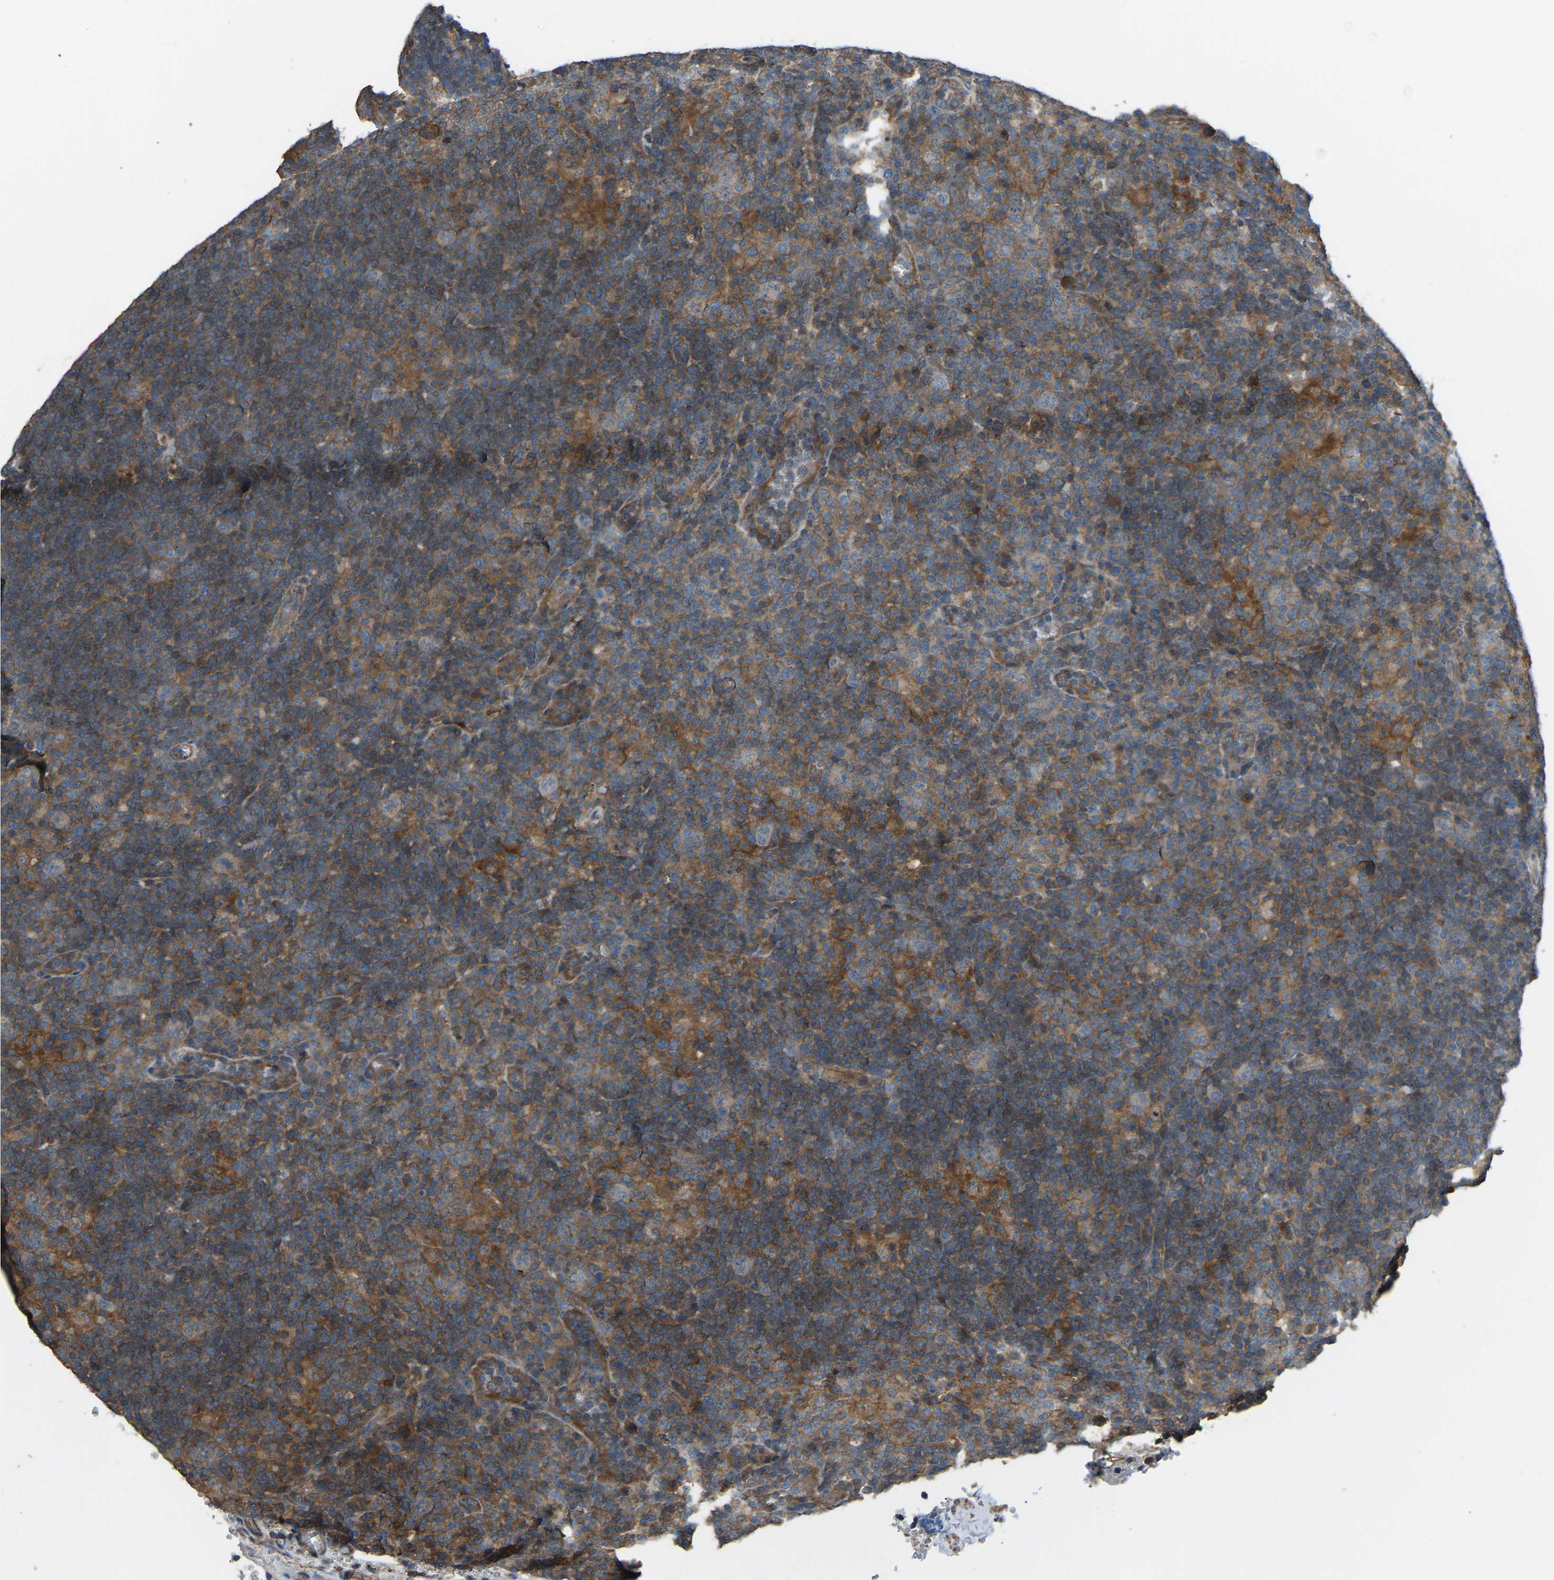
{"staining": {"intensity": "negative", "quantity": "none", "location": "none"}, "tissue": "lymphoma", "cell_type": "Tumor cells", "image_type": "cancer", "snomed": [{"axis": "morphology", "description": "Hodgkin's disease, NOS"}, {"axis": "topography", "description": "Lymph node"}], "caption": "Tumor cells show no significant protein staining in Hodgkin's disease.", "gene": "SLC4A2", "patient": {"sex": "female", "age": 57}}